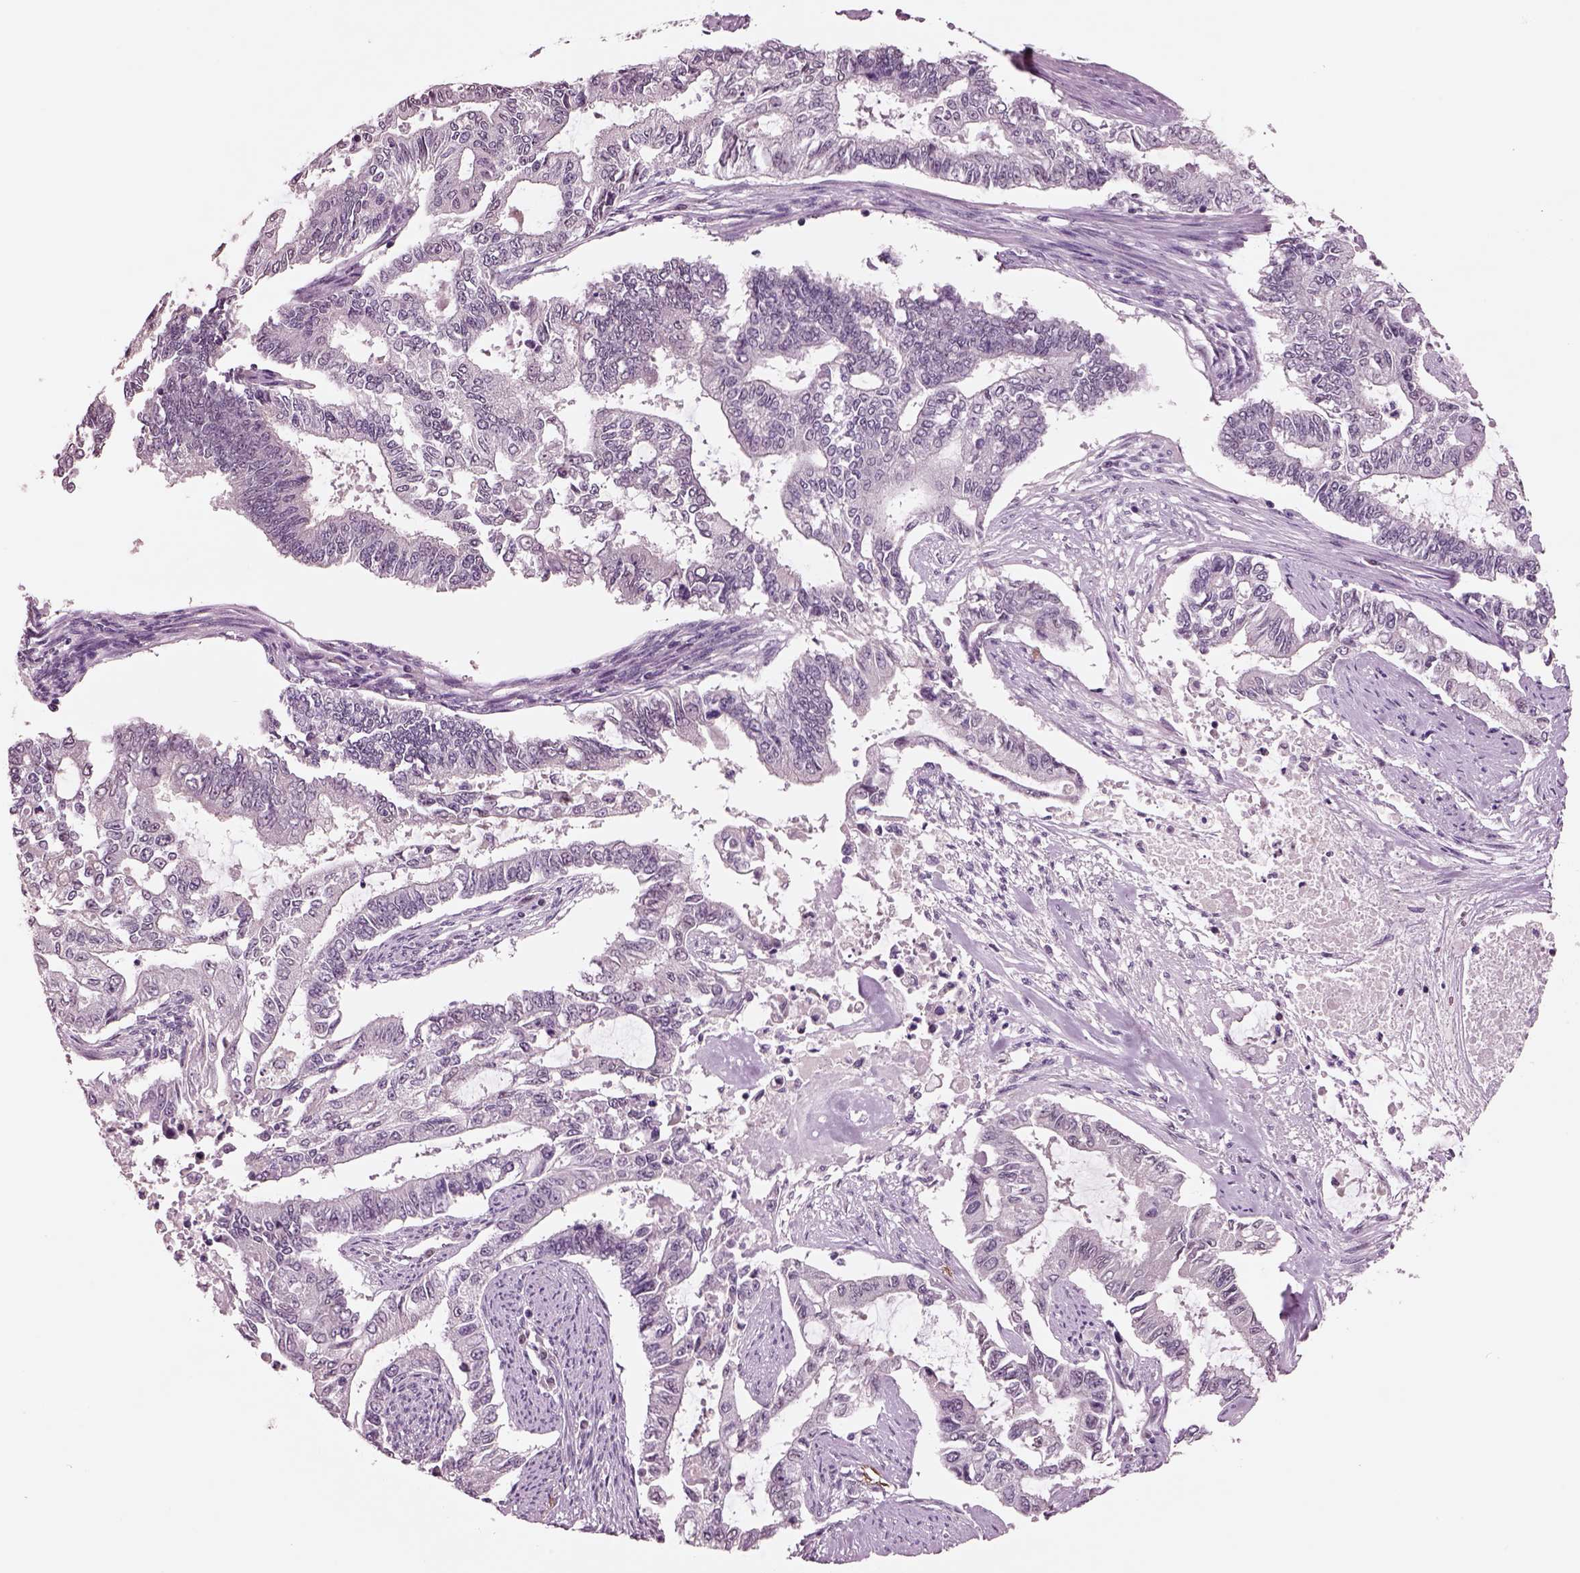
{"staining": {"intensity": "negative", "quantity": "none", "location": "none"}, "tissue": "endometrial cancer", "cell_type": "Tumor cells", "image_type": "cancer", "snomed": [{"axis": "morphology", "description": "Adenocarcinoma, NOS"}, {"axis": "topography", "description": "Uterus"}], "caption": "DAB immunohistochemical staining of adenocarcinoma (endometrial) demonstrates no significant expression in tumor cells. The staining was performed using DAB (3,3'-diaminobenzidine) to visualize the protein expression in brown, while the nuclei were stained in blue with hematoxylin (Magnification: 20x).", "gene": "SEPHS1", "patient": {"sex": "female", "age": 59}}